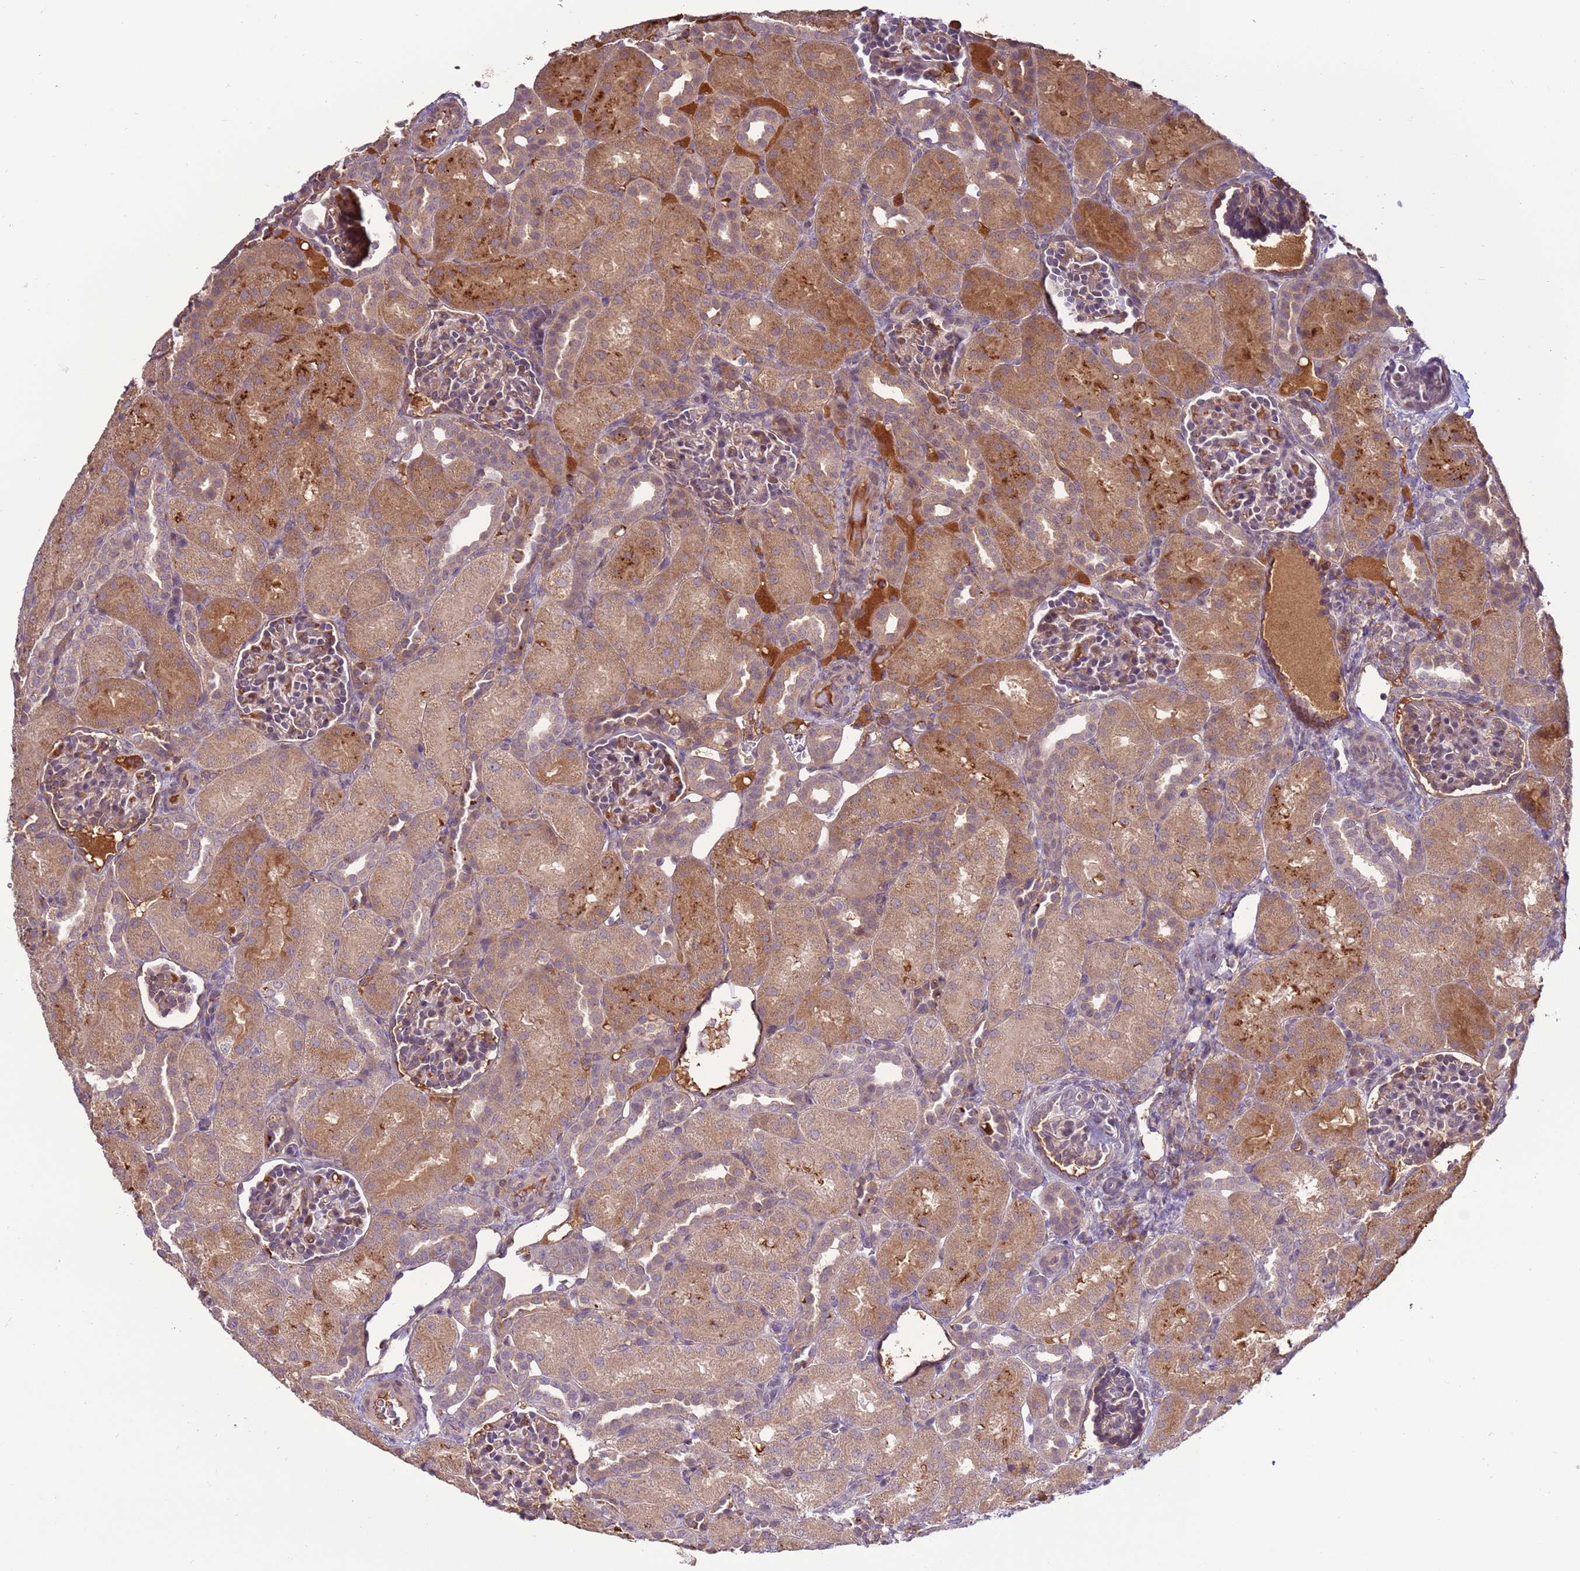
{"staining": {"intensity": "moderate", "quantity": "<25%", "location": "cytoplasmic/membranous"}, "tissue": "kidney", "cell_type": "Cells in glomeruli", "image_type": "normal", "snomed": [{"axis": "morphology", "description": "Normal tissue, NOS"}, {"axis": "topography", "description": "Kidney"}], "caption": "A high-resolution micrograph shows immunohistochemistry (IHC) staining of unremarkable kidney, which demonstrates moderate cytoplasmic/membranous positivity in approximately <25% of cells in glomeruli. (Stains: DAB (3,3'-diaminobenzidine) in brown, nuclei in blue, Microscopy: brightfield microscopy at high magnification).", "gene": "ZNF624", "patient": {"sex": "male", "age": 1}}